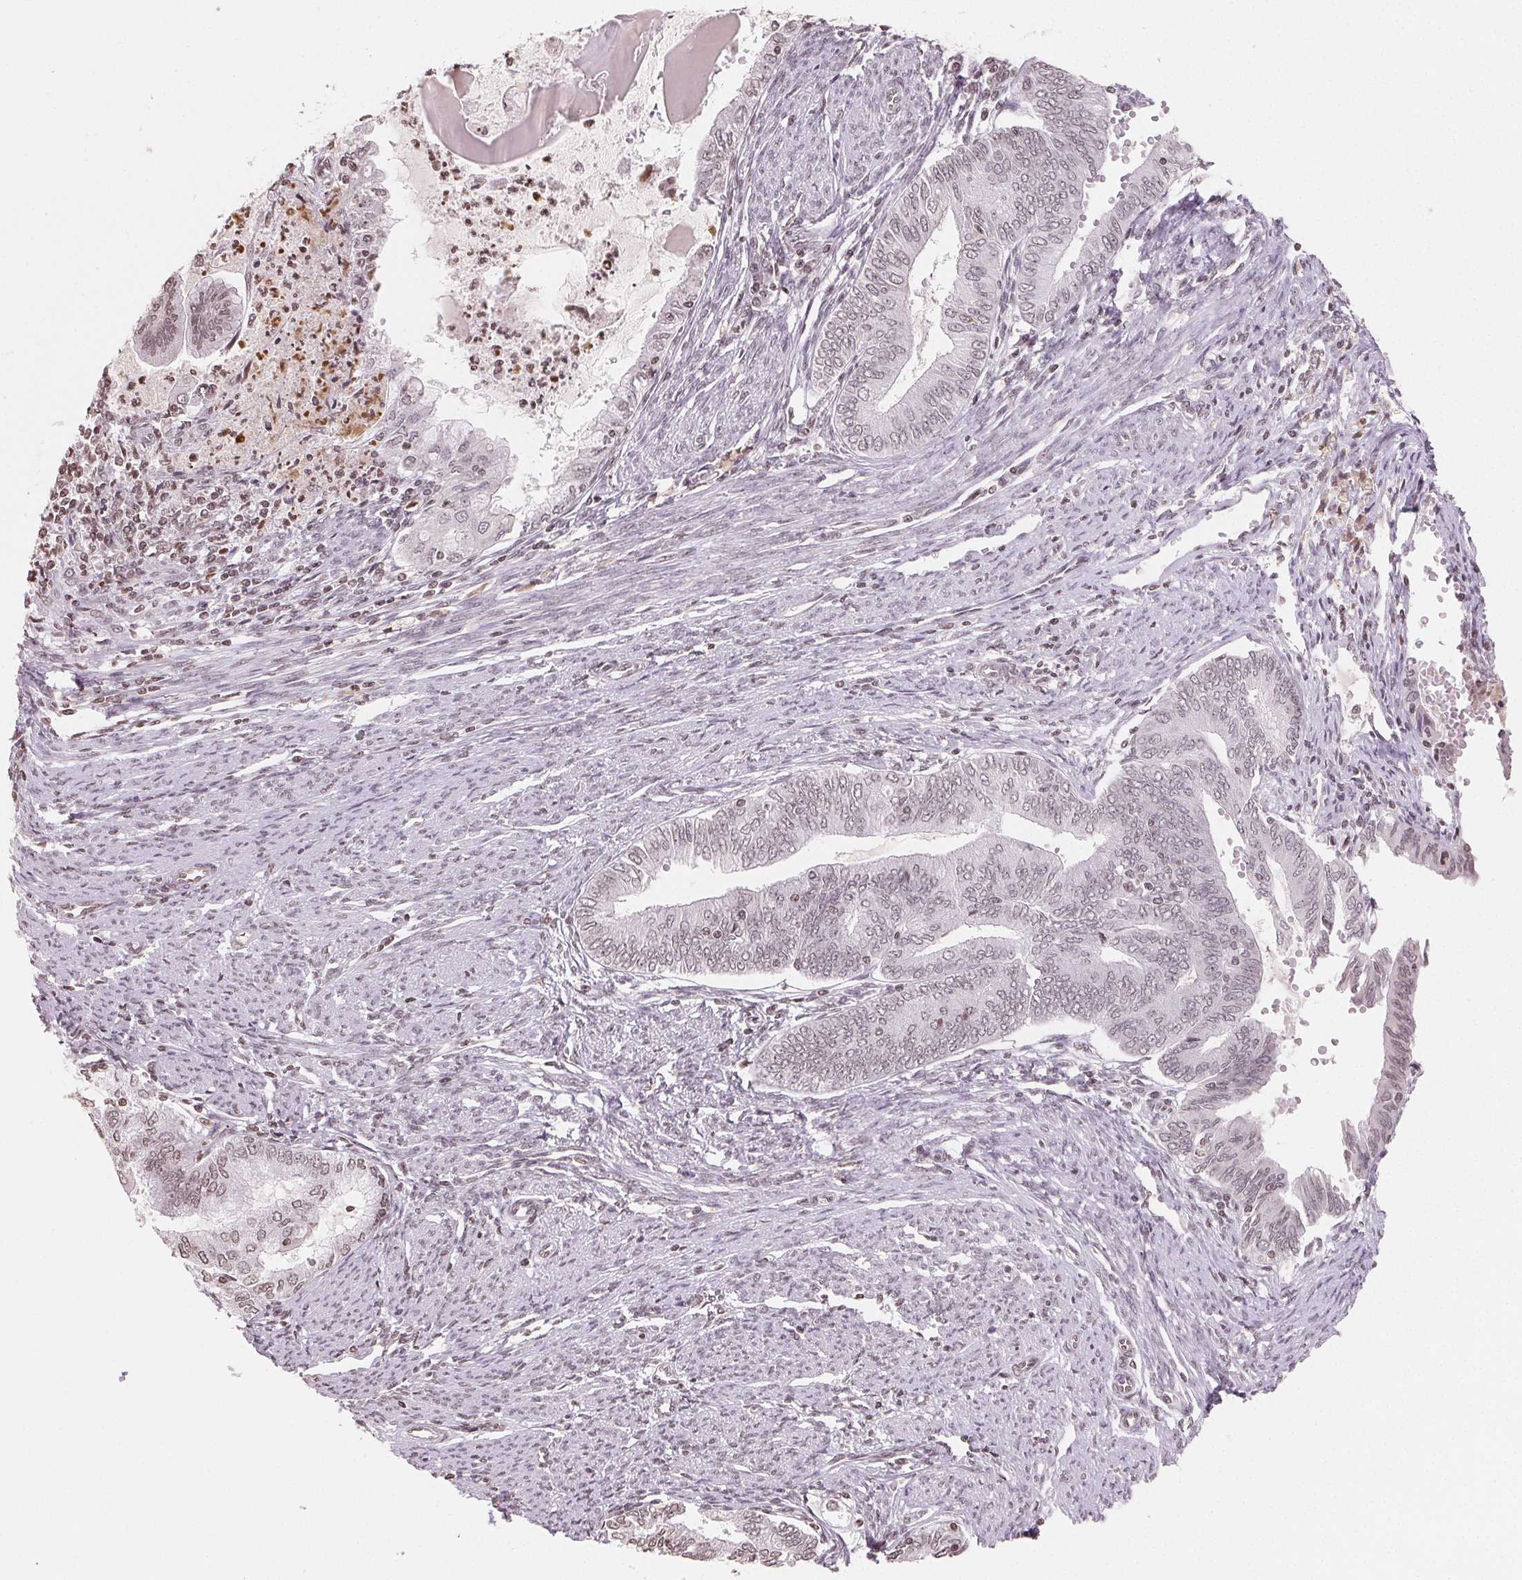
{"staining": {"intensity": "weak", "quantity": "<25%", "location": "nuclear"}, "tissue": "endometrial cancer", "cell_type": "Tumor cells", "image_type": "cancer", "snomed": [{"axis": "morphology", "description": "Adenocarcinoma, NOS"}, {"axis": "topography", "description": "Endometrium"}], "caption": "Immunohistochemistry (IHC) image of neoplastic tissue: human endometrial adenocarcinoma stained with DAB (3,3'-diaminobenzidine) exhibits no significant protein staining in tumor cells. (DAB IHC, high magnification).", "gene": "TBP", "patient": {"sex": "female", "age": 79}}